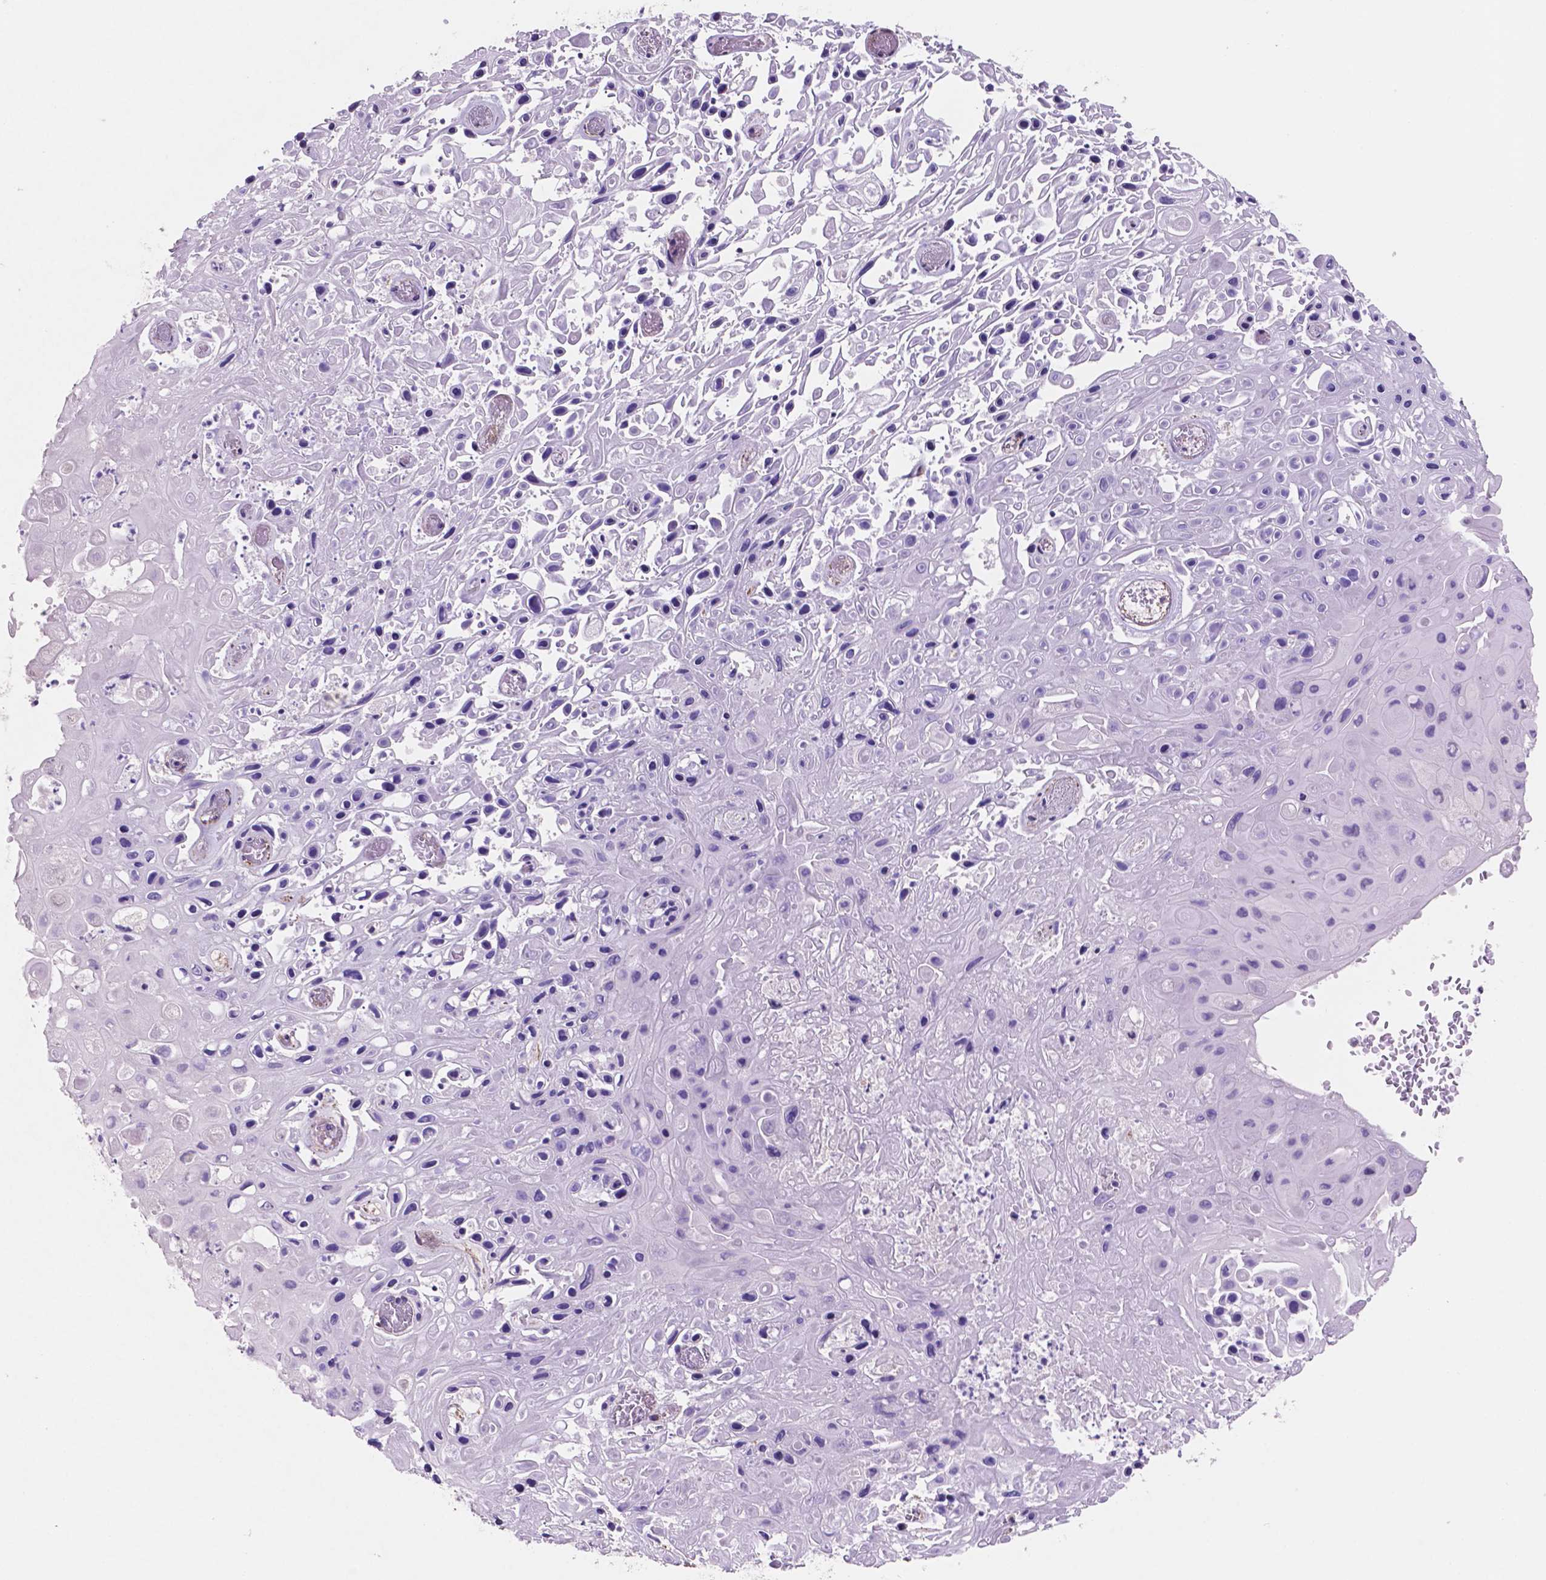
{"staining": {"intensity": "negative", "quantity": "none", "location": "none"}, "tissue": "skin cancer", "cell_type": "Tumor cells", "image_type": "cancer", "snomed": [{"axis": "morphology", "description": "Squamous cell carcinoma, NOS"}, {"axis": "topography", "description": "Skin"}], "caption": "Squamous cell carcinoma (skin) was stained to show a protein in brown. There is no significant expression in tumor cells.", "gene": "TOR2A", "patient": {"sex": "male", "age": 82}}